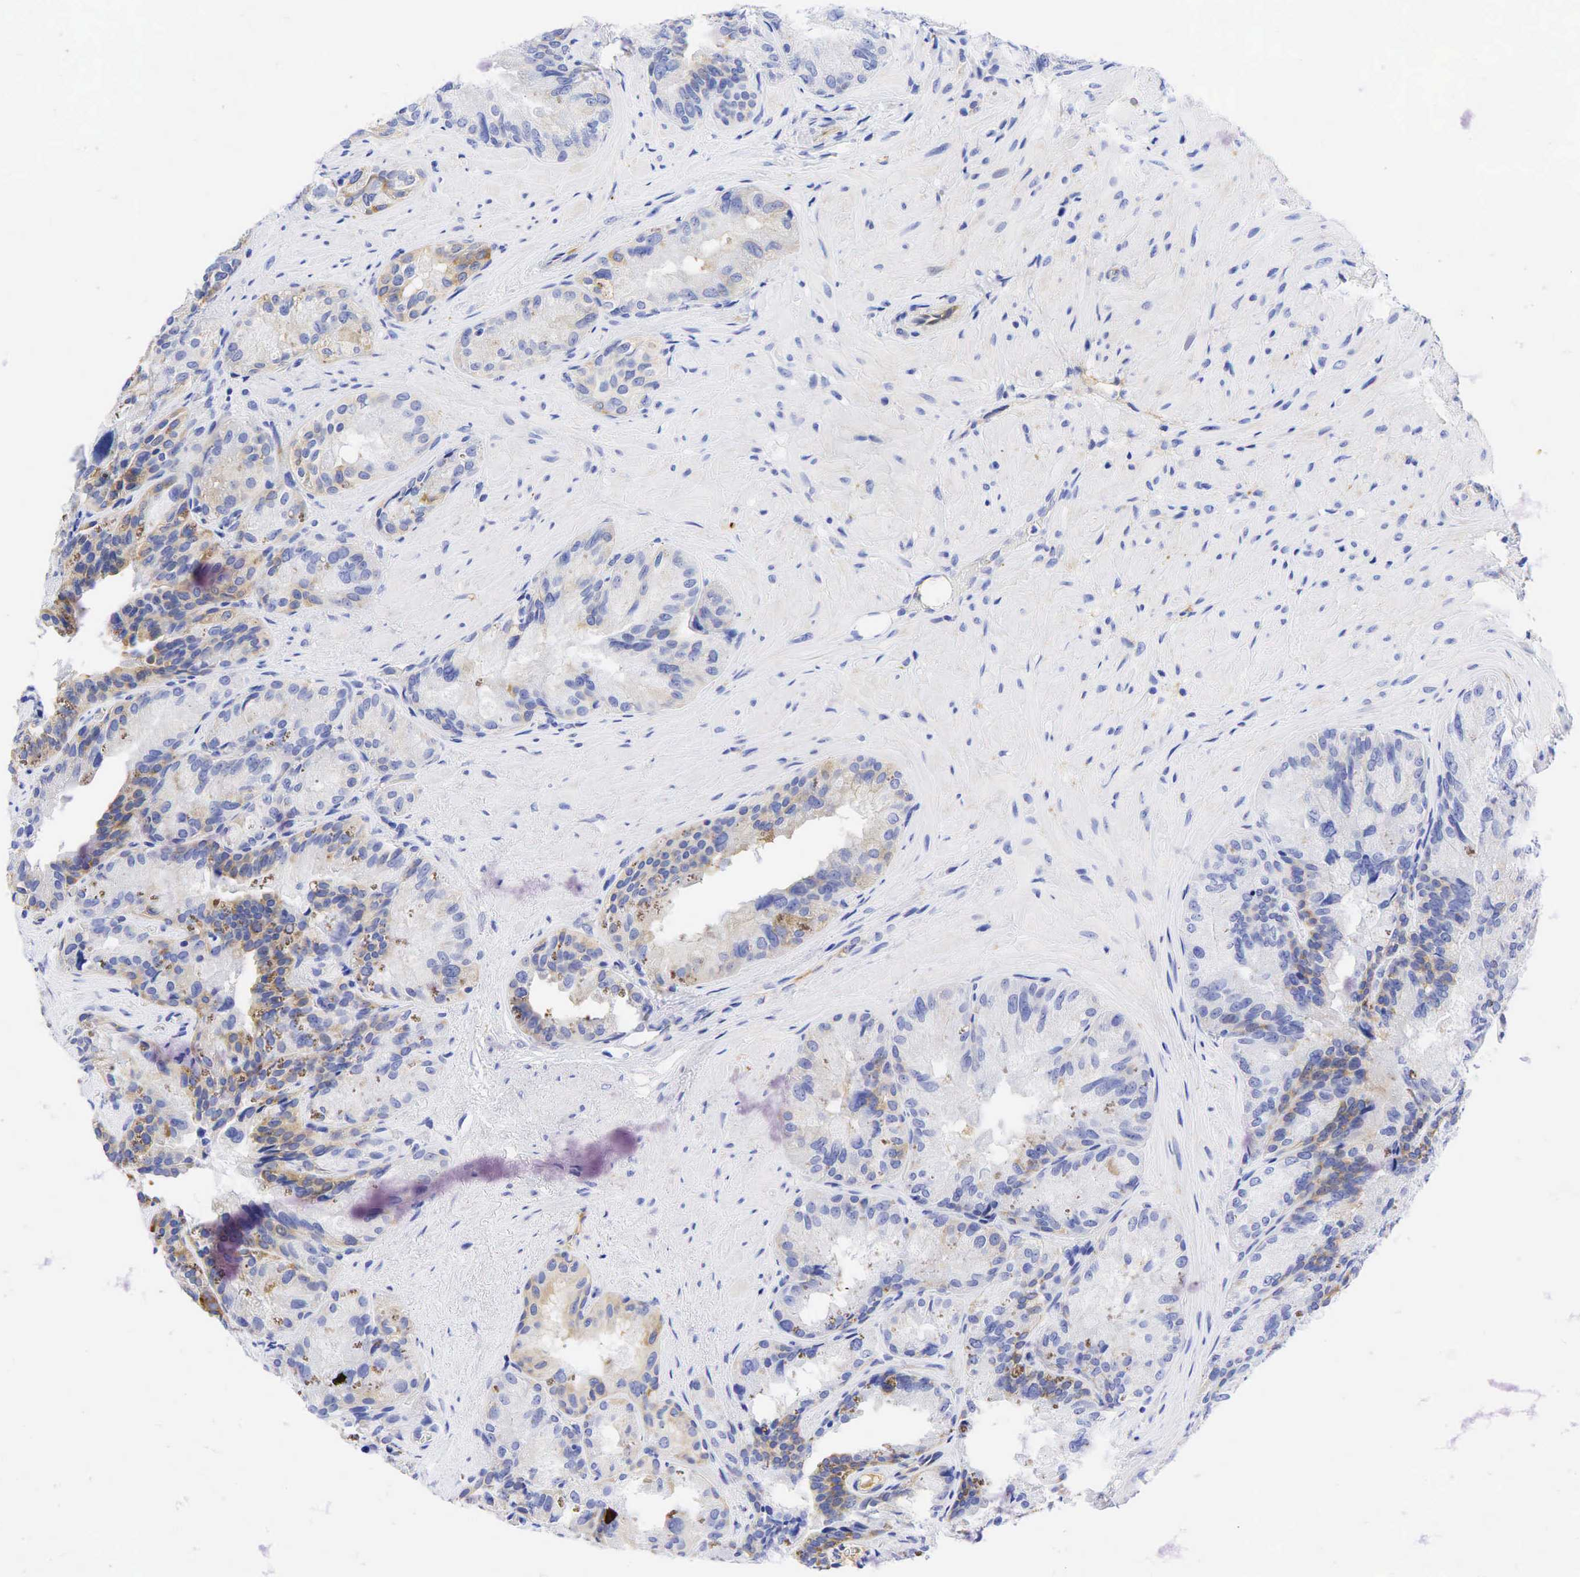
{"staining": {"intensity": "weak", "quantity": "<25%", "location": "cytoplasmic/membranous"}, "tissue": "seminal vesicle", "cell_type": "Glandular cells", "image_type": "normal", "snomed": [{"axis": "morphology", "description": "Normal tissue, NOS"}, {"axis": "topography", "description": "Seminal veicle"}], "caption": "The photomicrograph displays no staining of glandular cells in unremarkable seminal vesicle. (Brightfield microscopy of DAB immunohistochemistry (IHC) at high magnification).", "gene": "TNFRSF8", "patient": {"sex": "male", "age": 69}}